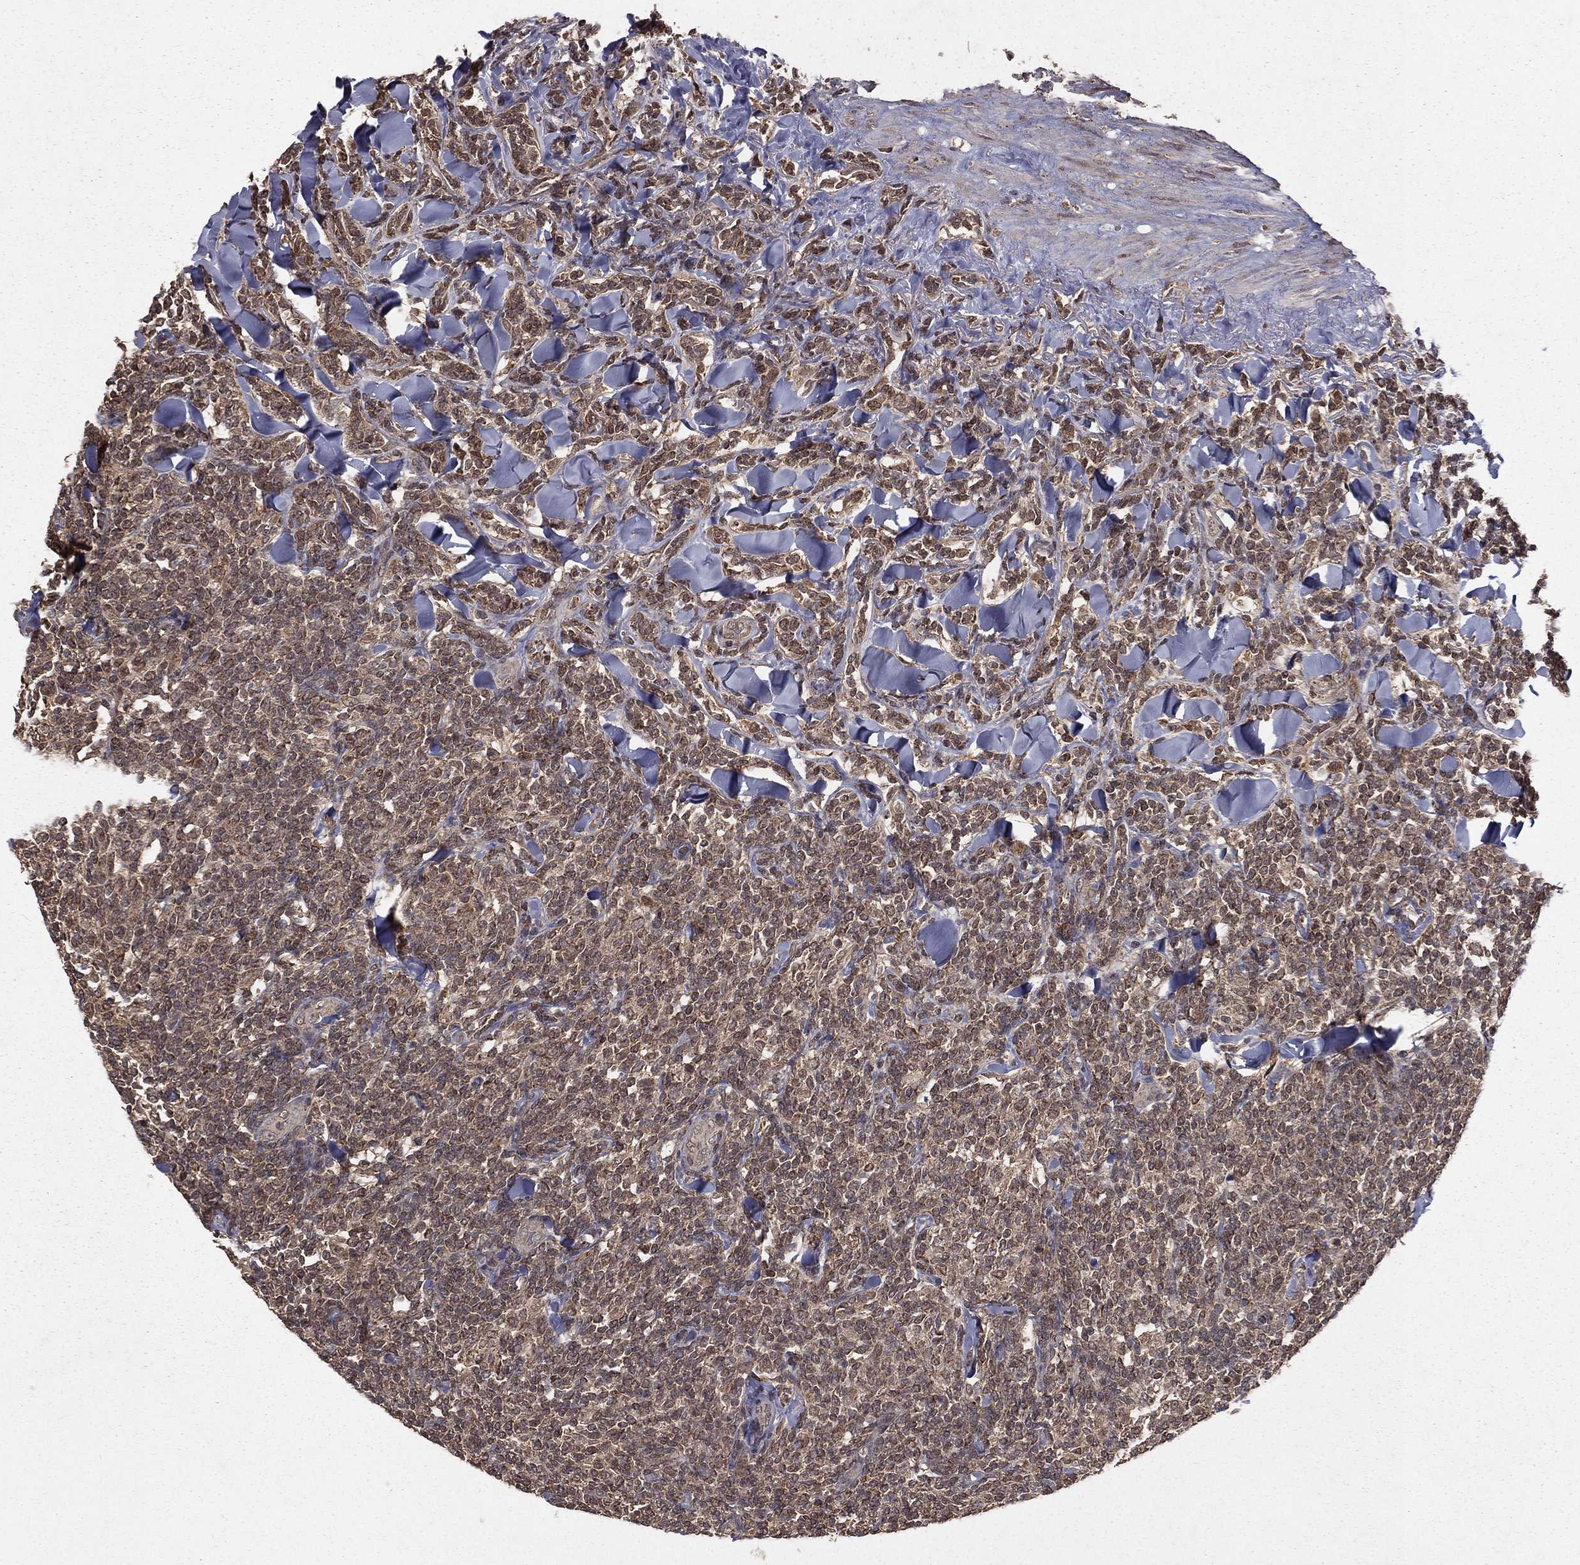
{"staining": {"intensity": "weak", "quantity": "25%-75%", "location": "cytoplasmic/membranous"}, "tissue": "lymphoma", "cell_type": "Tumor cells", "image_type": "cancer", "snomed": [{"axis": "morphology", "description": "Malignant lymphoma, non-Hodgkin's type, Low grade"}, {"axis": "topography", "description": "Lymph node"}], "caption": "Protein expression by IHC shows weak cytoplasmic/membranous positivity in about 25%-75% of tumor cells in malignant lymphoma, non-Hodgkin's type (low-grade).", "gene": "ZDHHC15", "patient": {"sex": "female", "age": 56}}